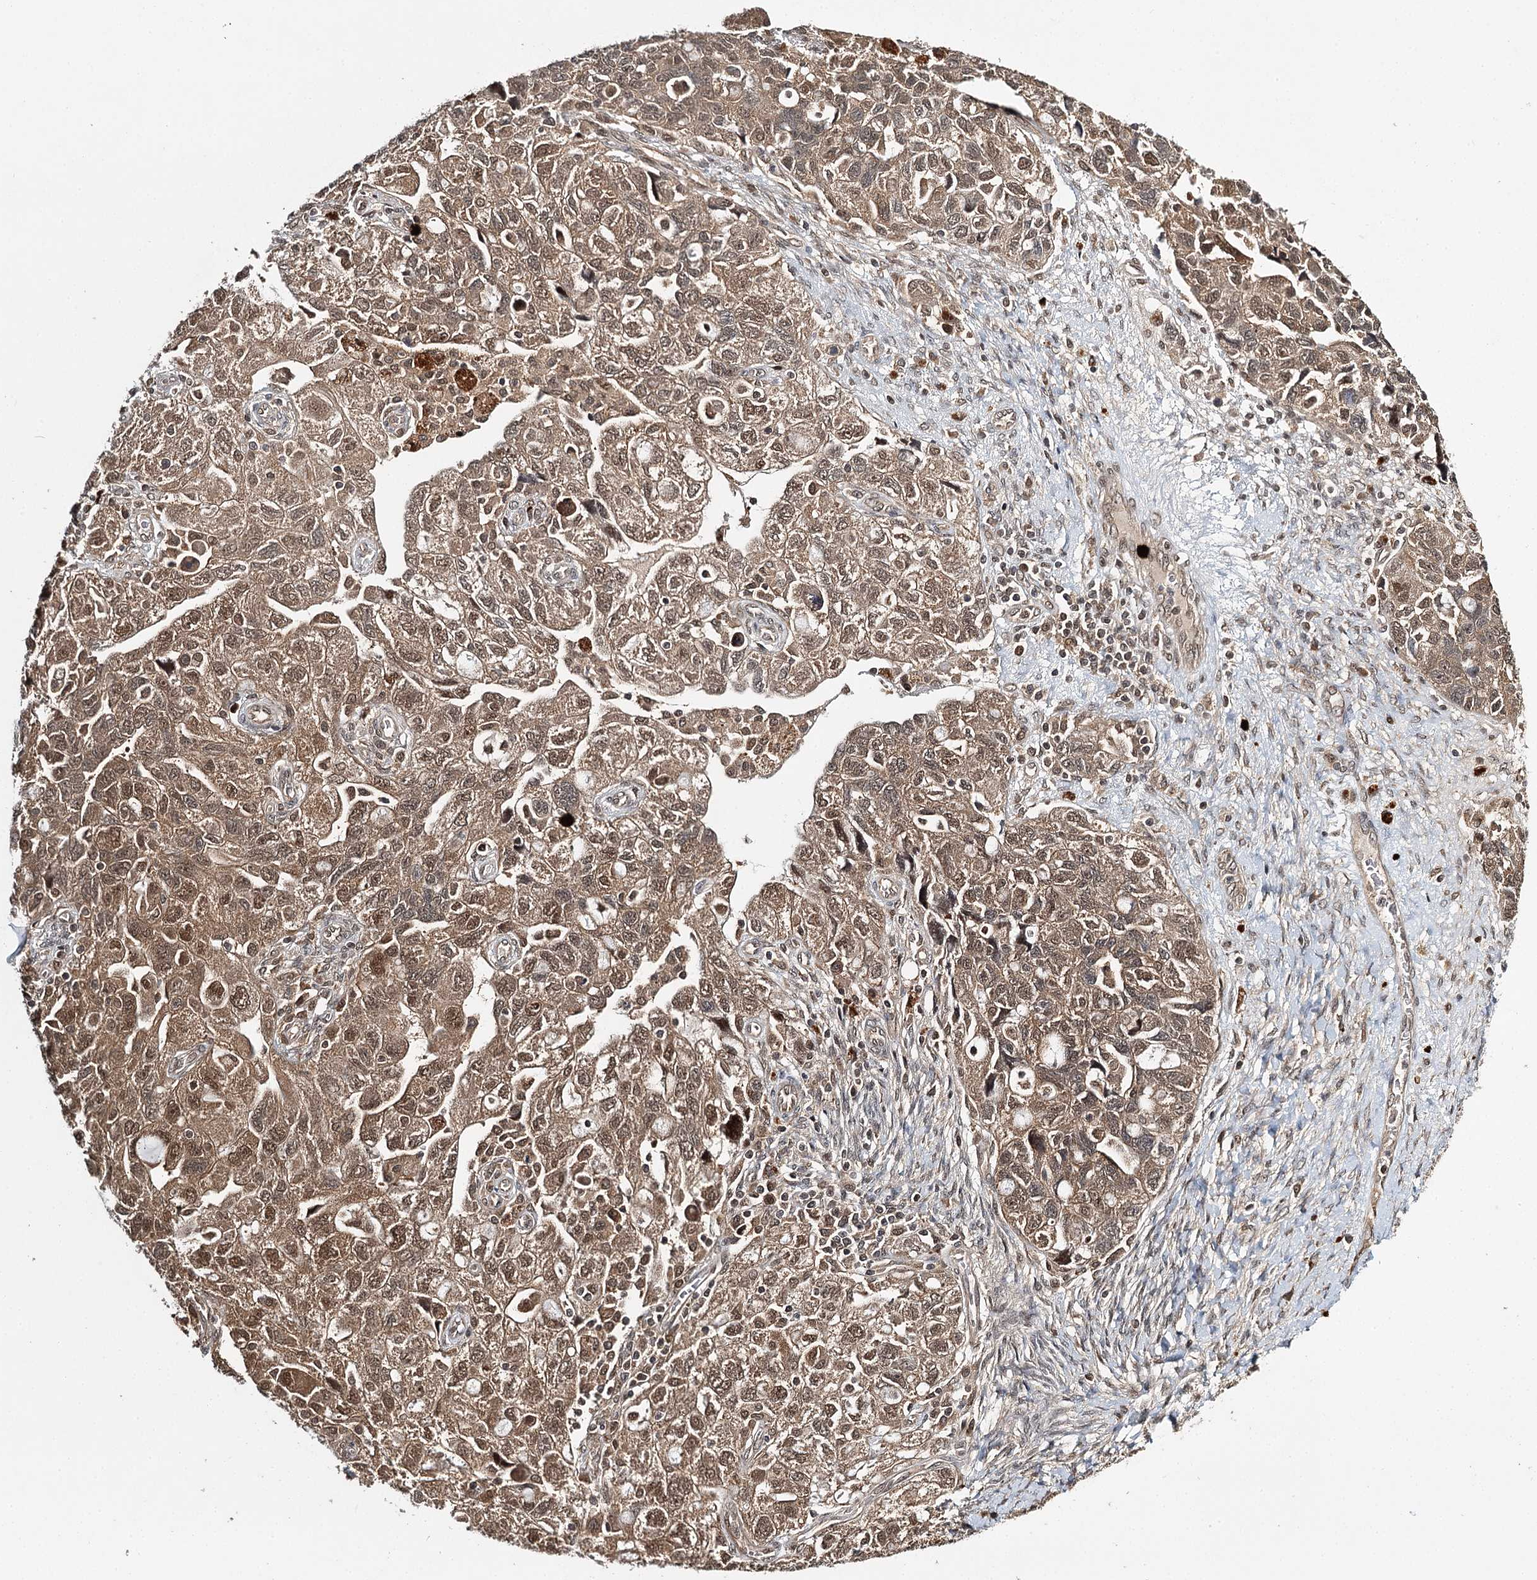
{"staining": {"intensity": "moderate", "quantity": ">75%", "location": "nuclear"}, "tissue": "ovarian cancer", "cell_type": "Tumor cells", "image_type": "cancer", "snomed": [{"axis": "morphology", "description": "Carcinoma, NOS"}, {"axis": "morphology", "description": "Cystadenocarcinoma, serous, NOS"}, {"axis": "topography", "description": "Ovary"}], "caption": "Protein analysis of ovarian cancer (carcinoma) tissue displays moderate nuclear positivity in approximately >75% of tumor cells. (DAB = brown stain, brightfield microscopy at high magnification).", "gene": "N6AMT1", "patient": {"sex": "female", "age": 69}}